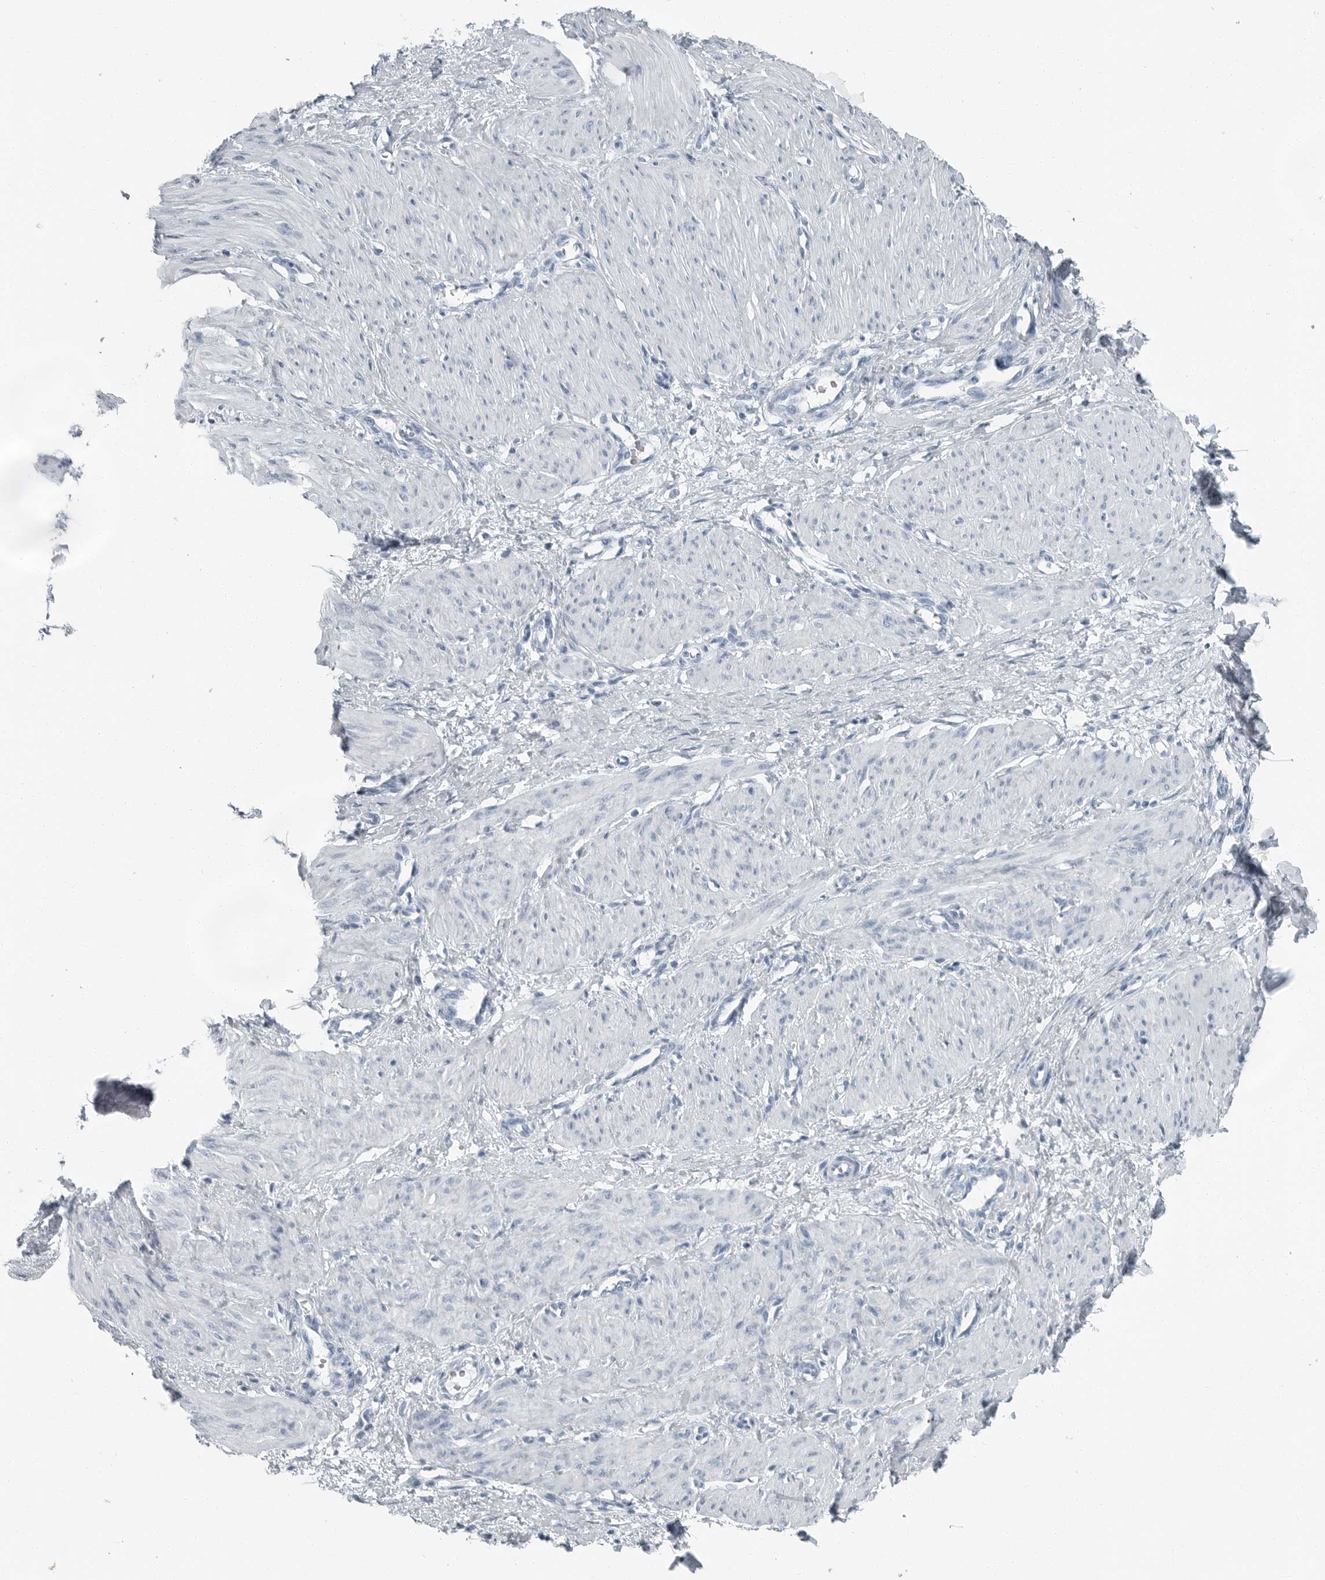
{"staining": {"intensity": "negative", "quantity": "none", "location": "none"}, "tissue": "smooth muscle", "cell_type": "Smooth muscle cells", "image_type": "normal", "snomed": [{"axis": "morphology", "description": "Normal tissue, NOS"}, {"axis": "topography", "description": "Endometrium"}], "caption": "High power microscopy image of an immunohistochemistry micrograph of normal smooth muscle, revealing no significant staining in smooth muscle cells.", "gene": "FABP6", "patient": {"sex": "female", "age": 33}}